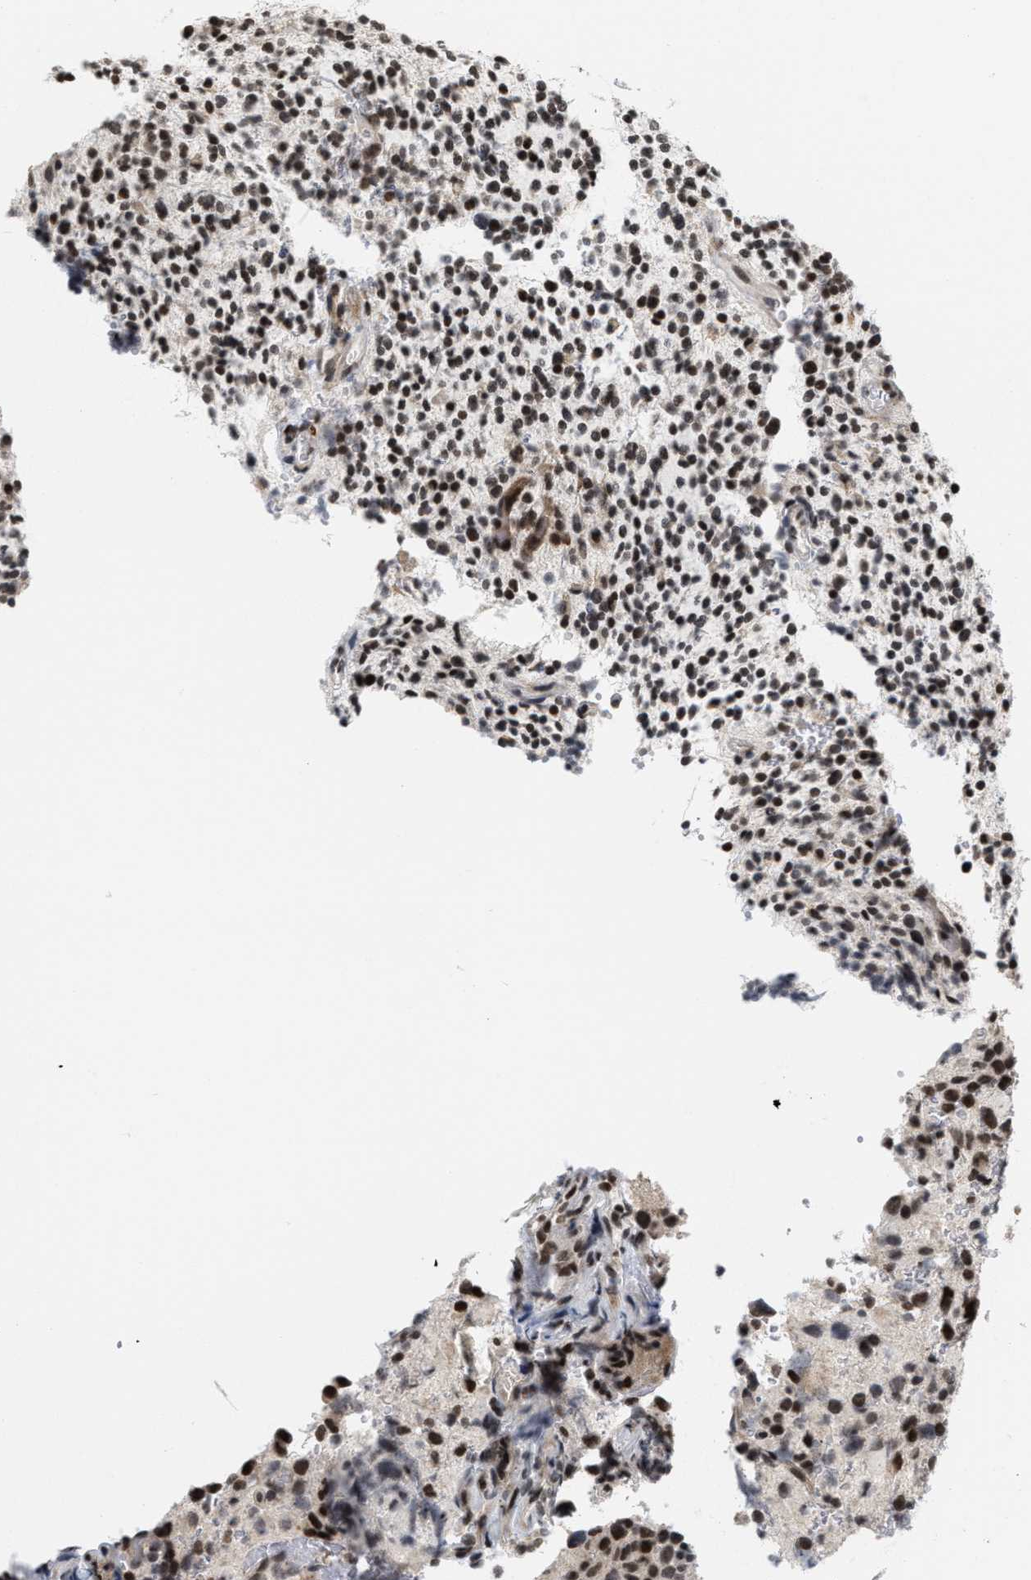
{"staining": {"intensity": "strong", "quantity": ">75%", "location": "nuclear"}, "tissue": "glioma", "cell_type": "Tumor cells", "image_type": "cancer", "snomed": [{"axis": "morphology", "description": "Glioma, malignant, High grade"}, {"axis": "topography", "description": "Brain"}], "caption": "Glioma was stained to show a protein in brown. There is high levels of strong nuclear positivity in about >75% of tumor cells.", "gene": "ANKRD6", "patient": {"sex": "male", "age": 48}}